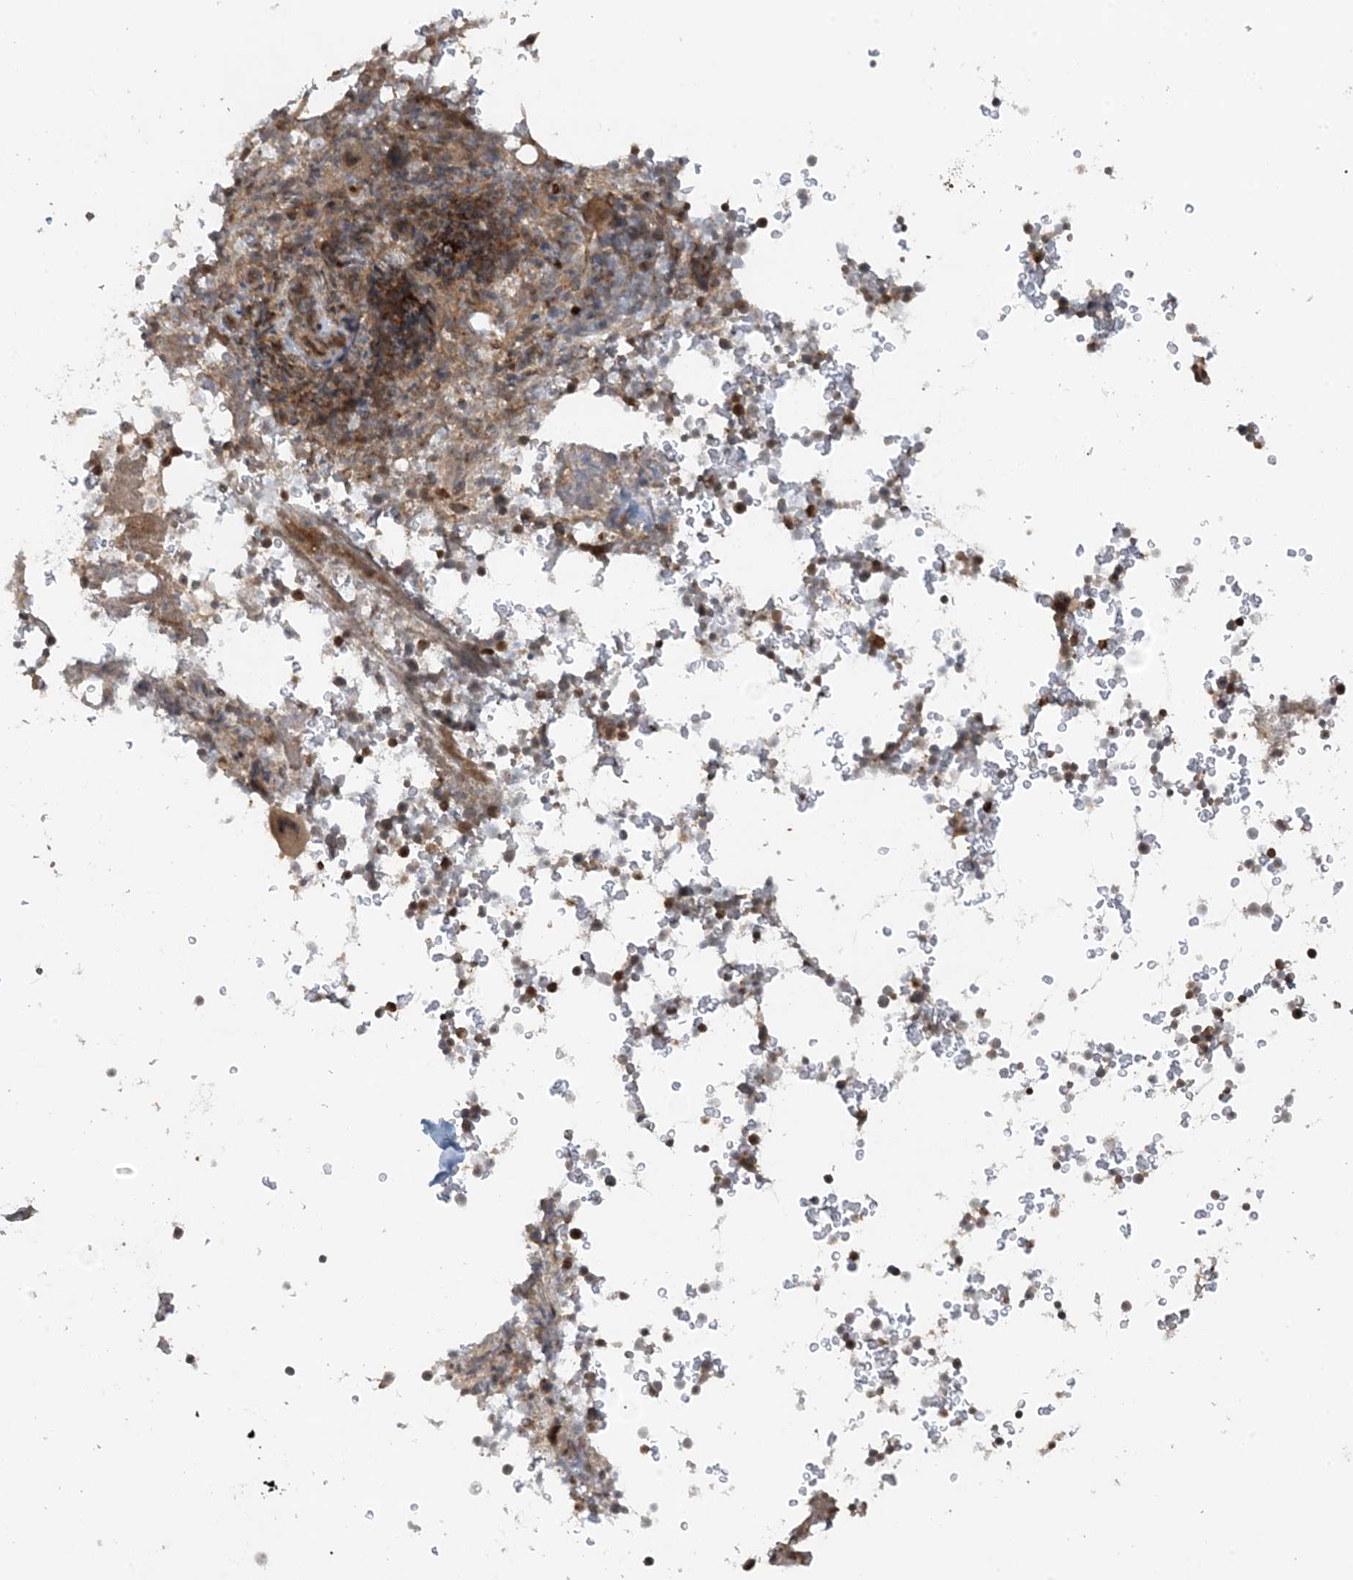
{"staining": {"intensity": "moderate", "quantity": "<25%", "location": "cytoplasmic/membranous"}, "tissue": "bone marrow", "cell_type": "Hematopoietic cells", "image_type": "normal", "snomed": [{"axis": "morphology", "description": "Normal tissue, NOS"}, {"axis": "topography", "description": "Bone marrow"}], "caption": "DAB (3,3'-diaminobenzidine) immunohistochemical staining of normal bone marrow reveals moderate cytoplasmic/membranous protein expression in approximately <25% of hematopoietic cells.", "gene": "STAM2", "patient": {"sex": "male", "age": 58}}